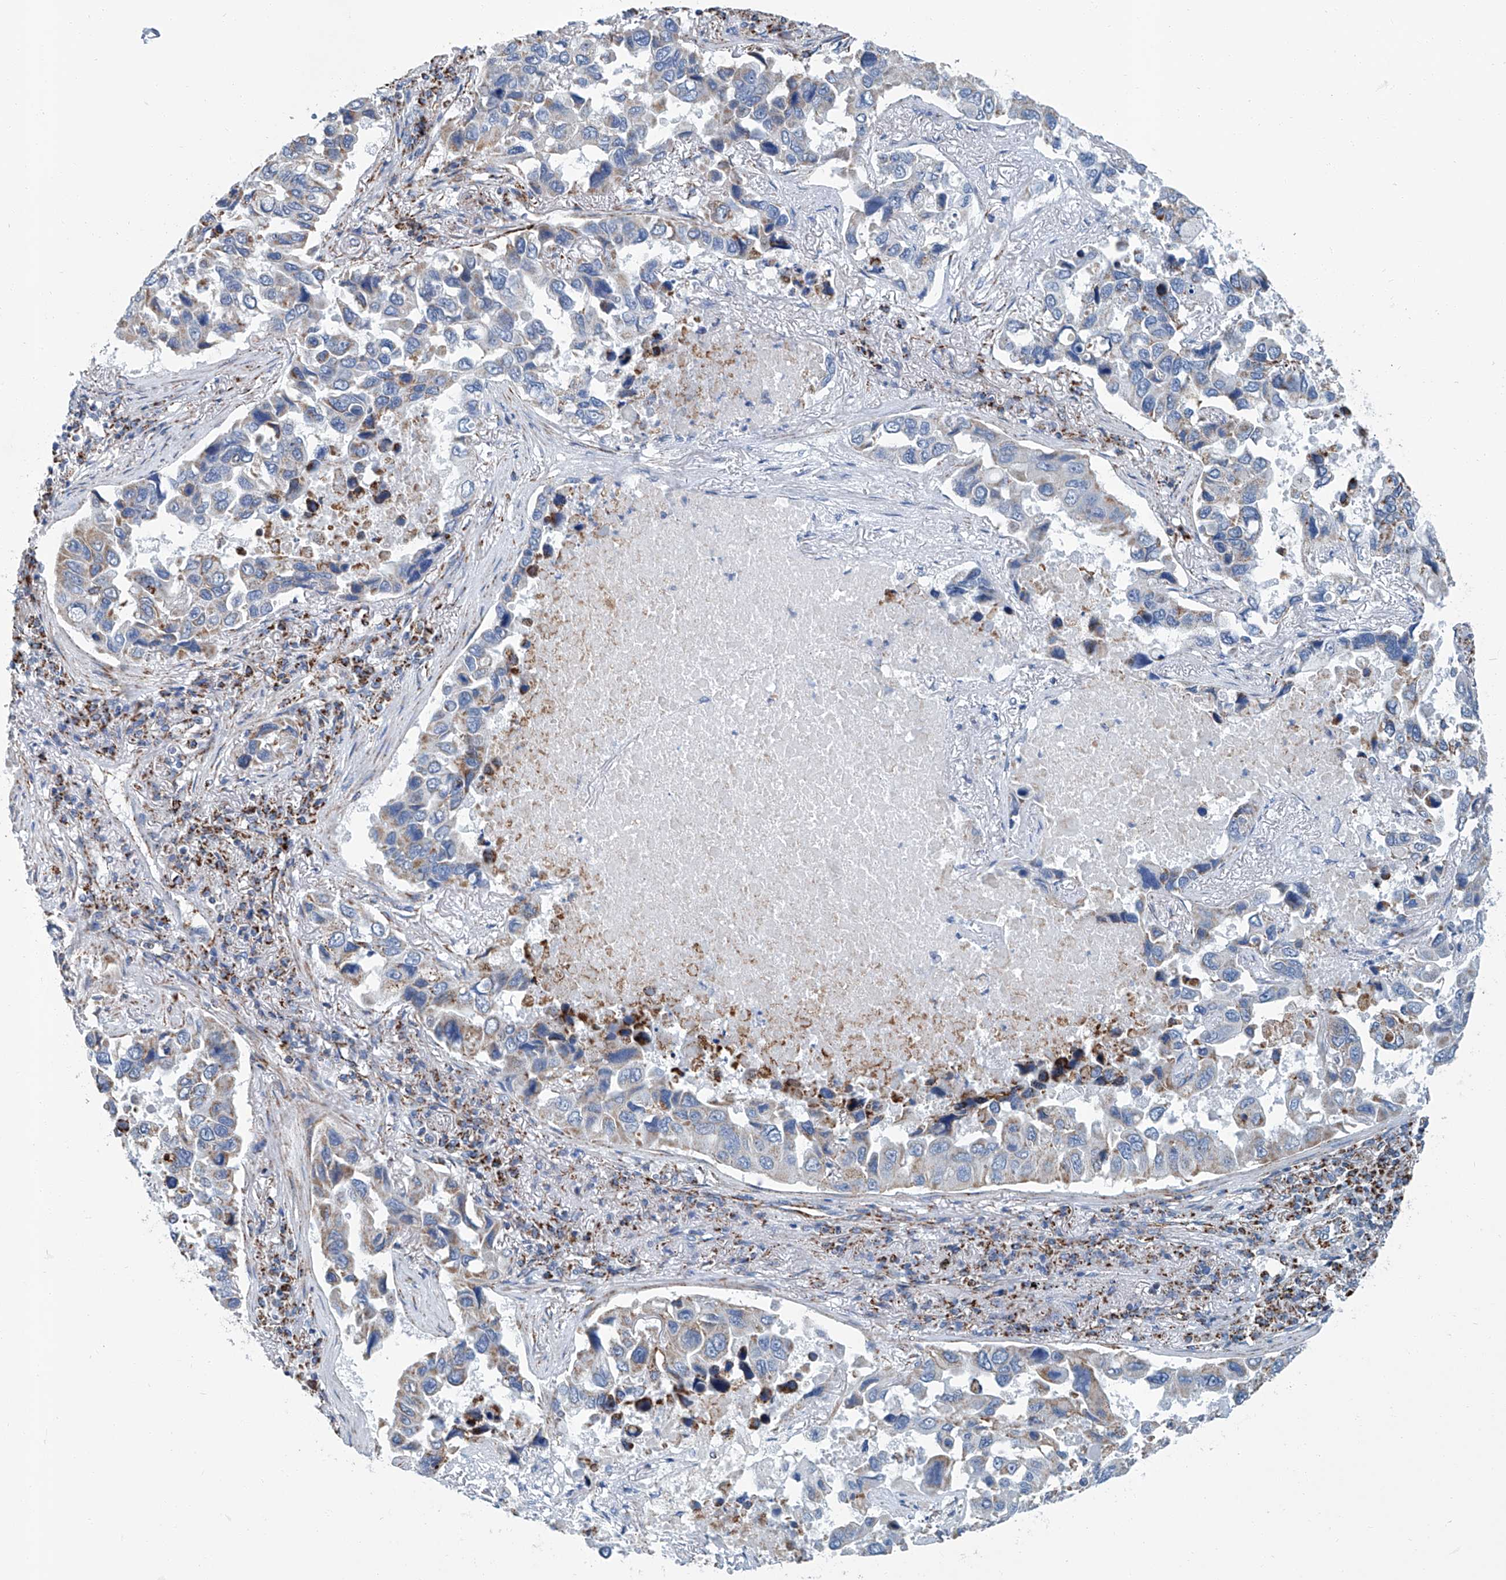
{"staining": {"intensity": "negative", "quantity": "none", "location": "none"}, "tissue": "lung cancer", "cell_type": "Tumor cells", "image_type": "cancer", "snomed": [{"axis": "morphology", "description": "Adenocarcinoma, NOS"}, {"axis": "topography", "description": "Lung"}], "caption": "Immunohistochemical staining of human lung cancer displays no significant staining in tumor cells.", "gene": "MT-ND1", "patient": {"sex": "male", "age": 64}}